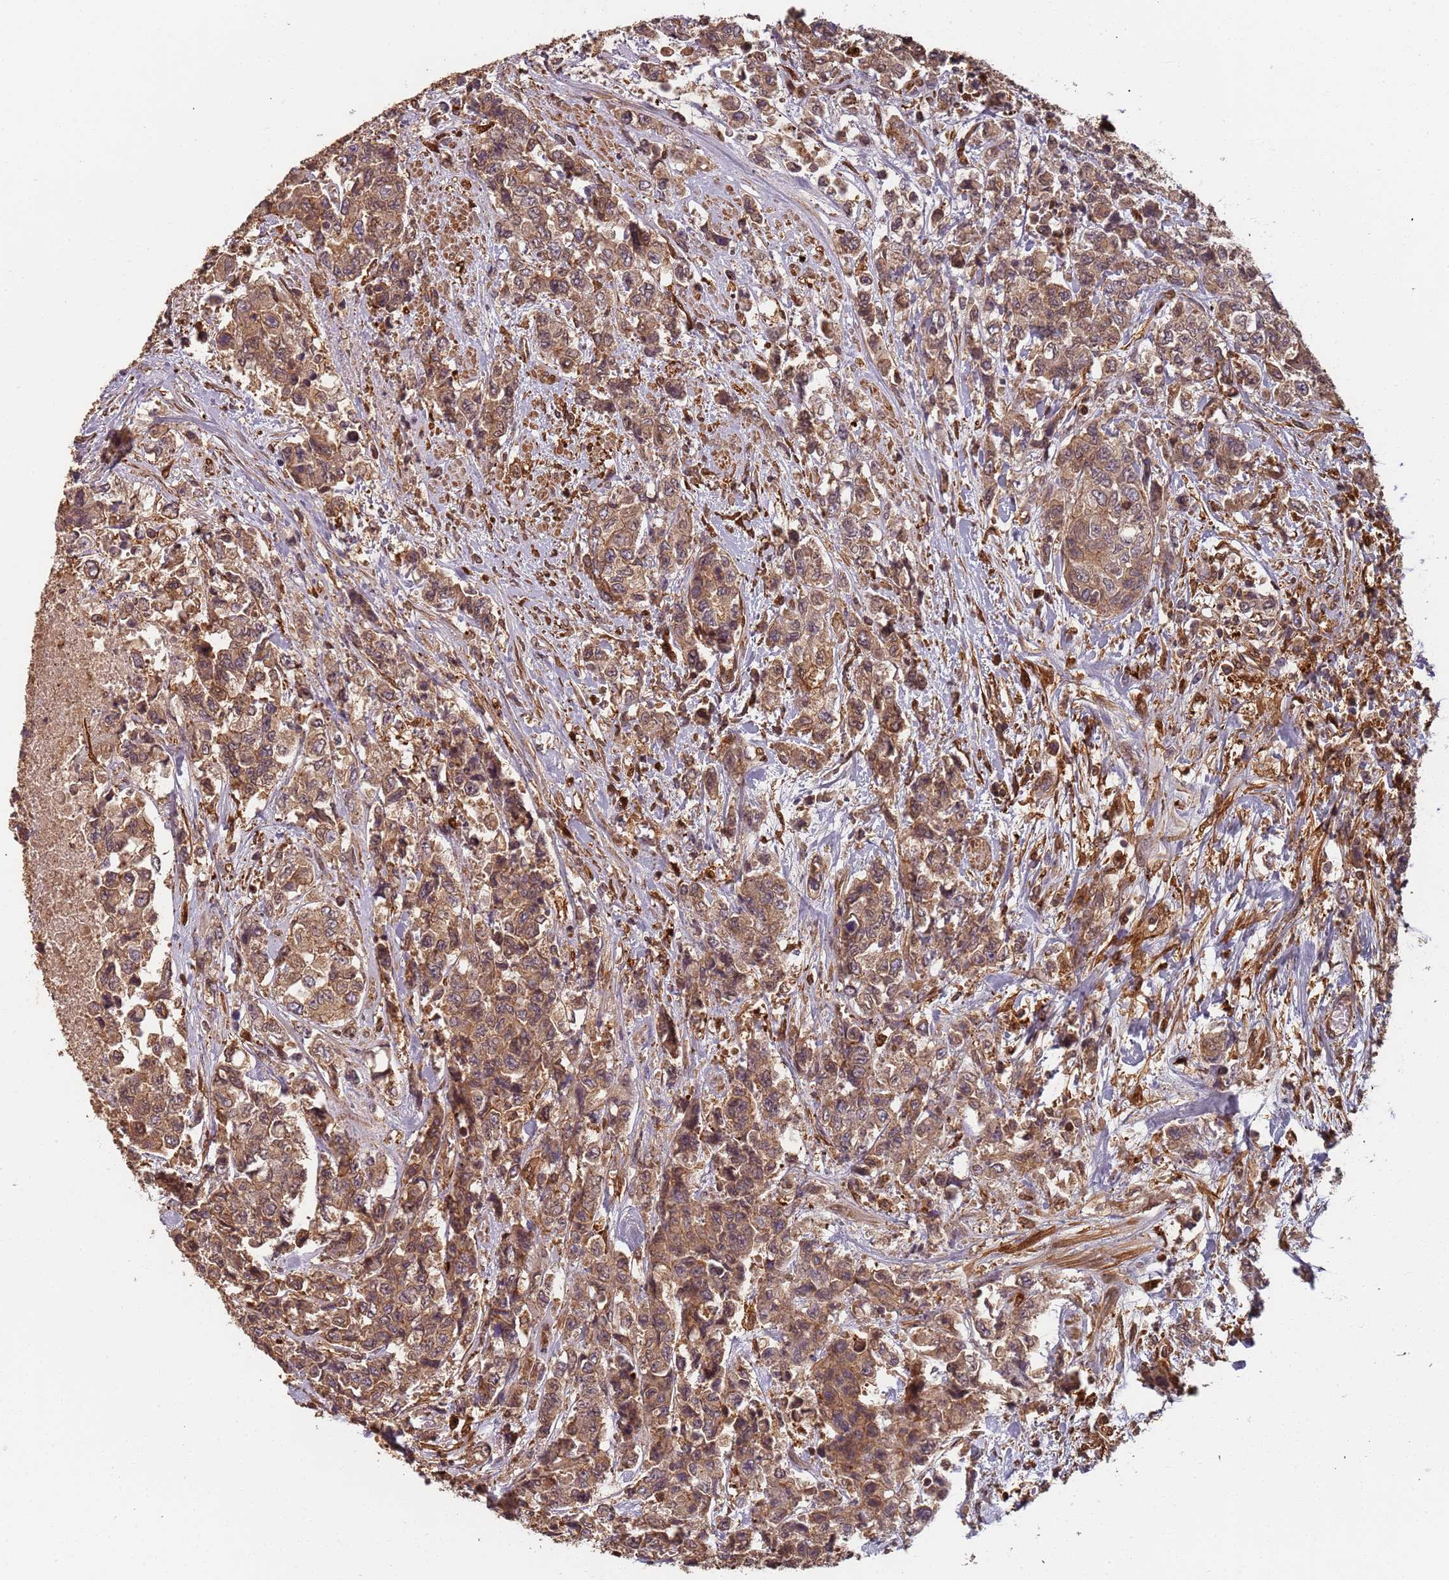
{"staining": {"intensity": "moderate", "quantity": ">75%", "location": "cytoplasmic/membranous,nuclear"}, "tissue": "urothelial cancer", "cell_type": "Tumor cells", "image_type": "cancer", "snomed": [{"axis": "morphology", "description": "Urothelial carcinoma, High grade"}, {"axis": "topography", "description": "Urinary bladder"}], "caption": "DAB (3,3'-diaminobenzidine) immunohistochemical staining of human high-grade urothelial carcinoma demonstrates moderate cytoplasmic/membranous and nuclear protein staining in approximately >75% of tumor cells. The staining was performed using DAB to visualize the protein expression in brown, while the nuclei were stained in blue with hematoxylin (Magnification: 20x).", "gene": "SDCCAG8", "patient": {"sex": "female", "age": 78}}